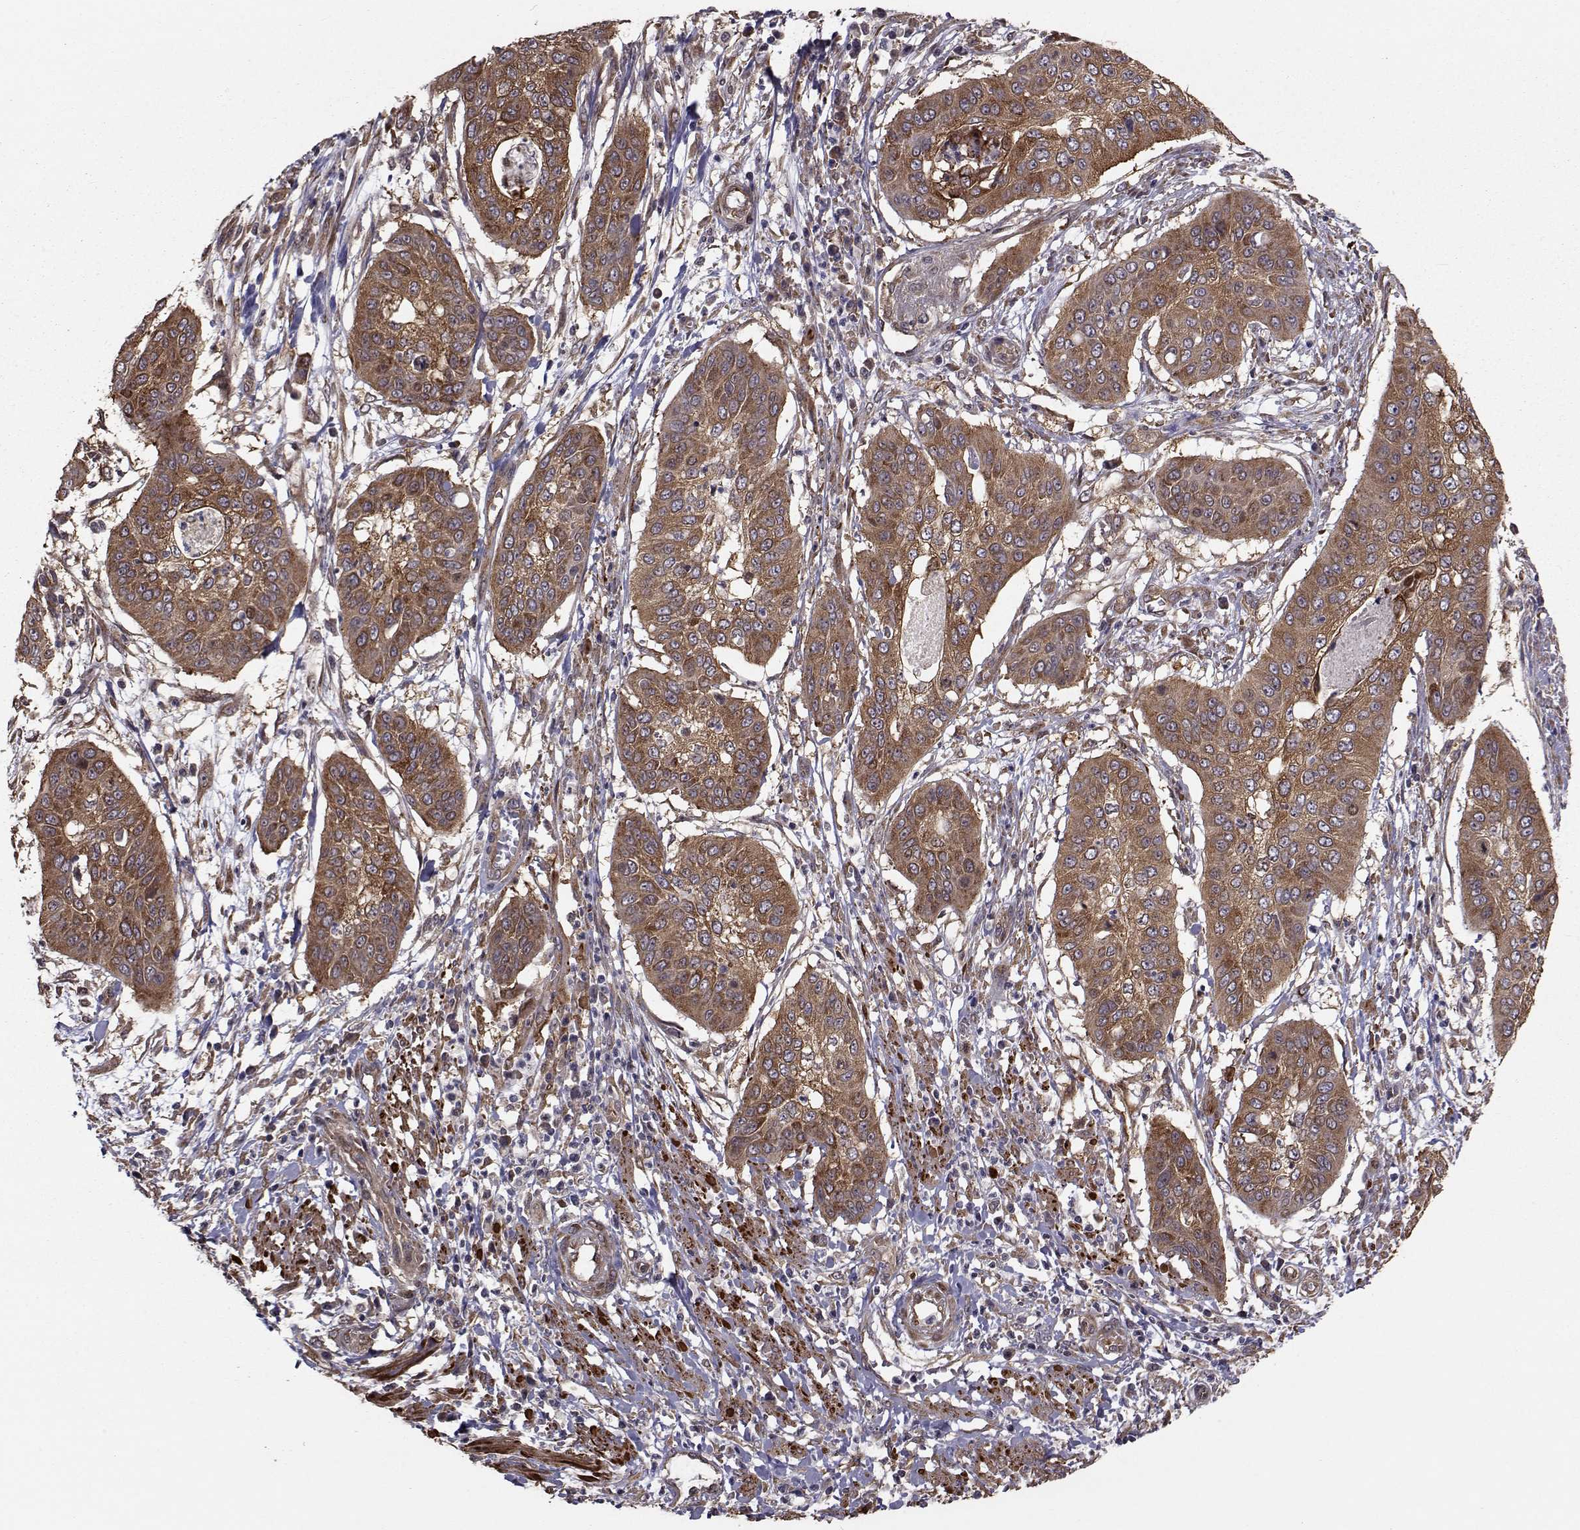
{"staining": {"intensity": "moderate", "quantity": ">75%", "location": "cytoplasmic/membranous"}, "tissue": "cervical cancer", "cell_type": "Tumor cells", "image_type": "cancer", "snomed": [{"axis": "morphology", "description": "Squamous cell carcinoma, NOS"}, {"axis": "topography", "description": "Cervix"}], "caption": "This histopathology image exhibits cervical cancer (squamous cell carcinoma) stained with immunohistochemistry to label a protein in brown. The cytoplasmic/membranous of tumor cells show moderate positivity for the protein. Nuclei are counter-stained blue.", "gene": "TRIP10", "patient": {"sex": "female", "age": 39}}